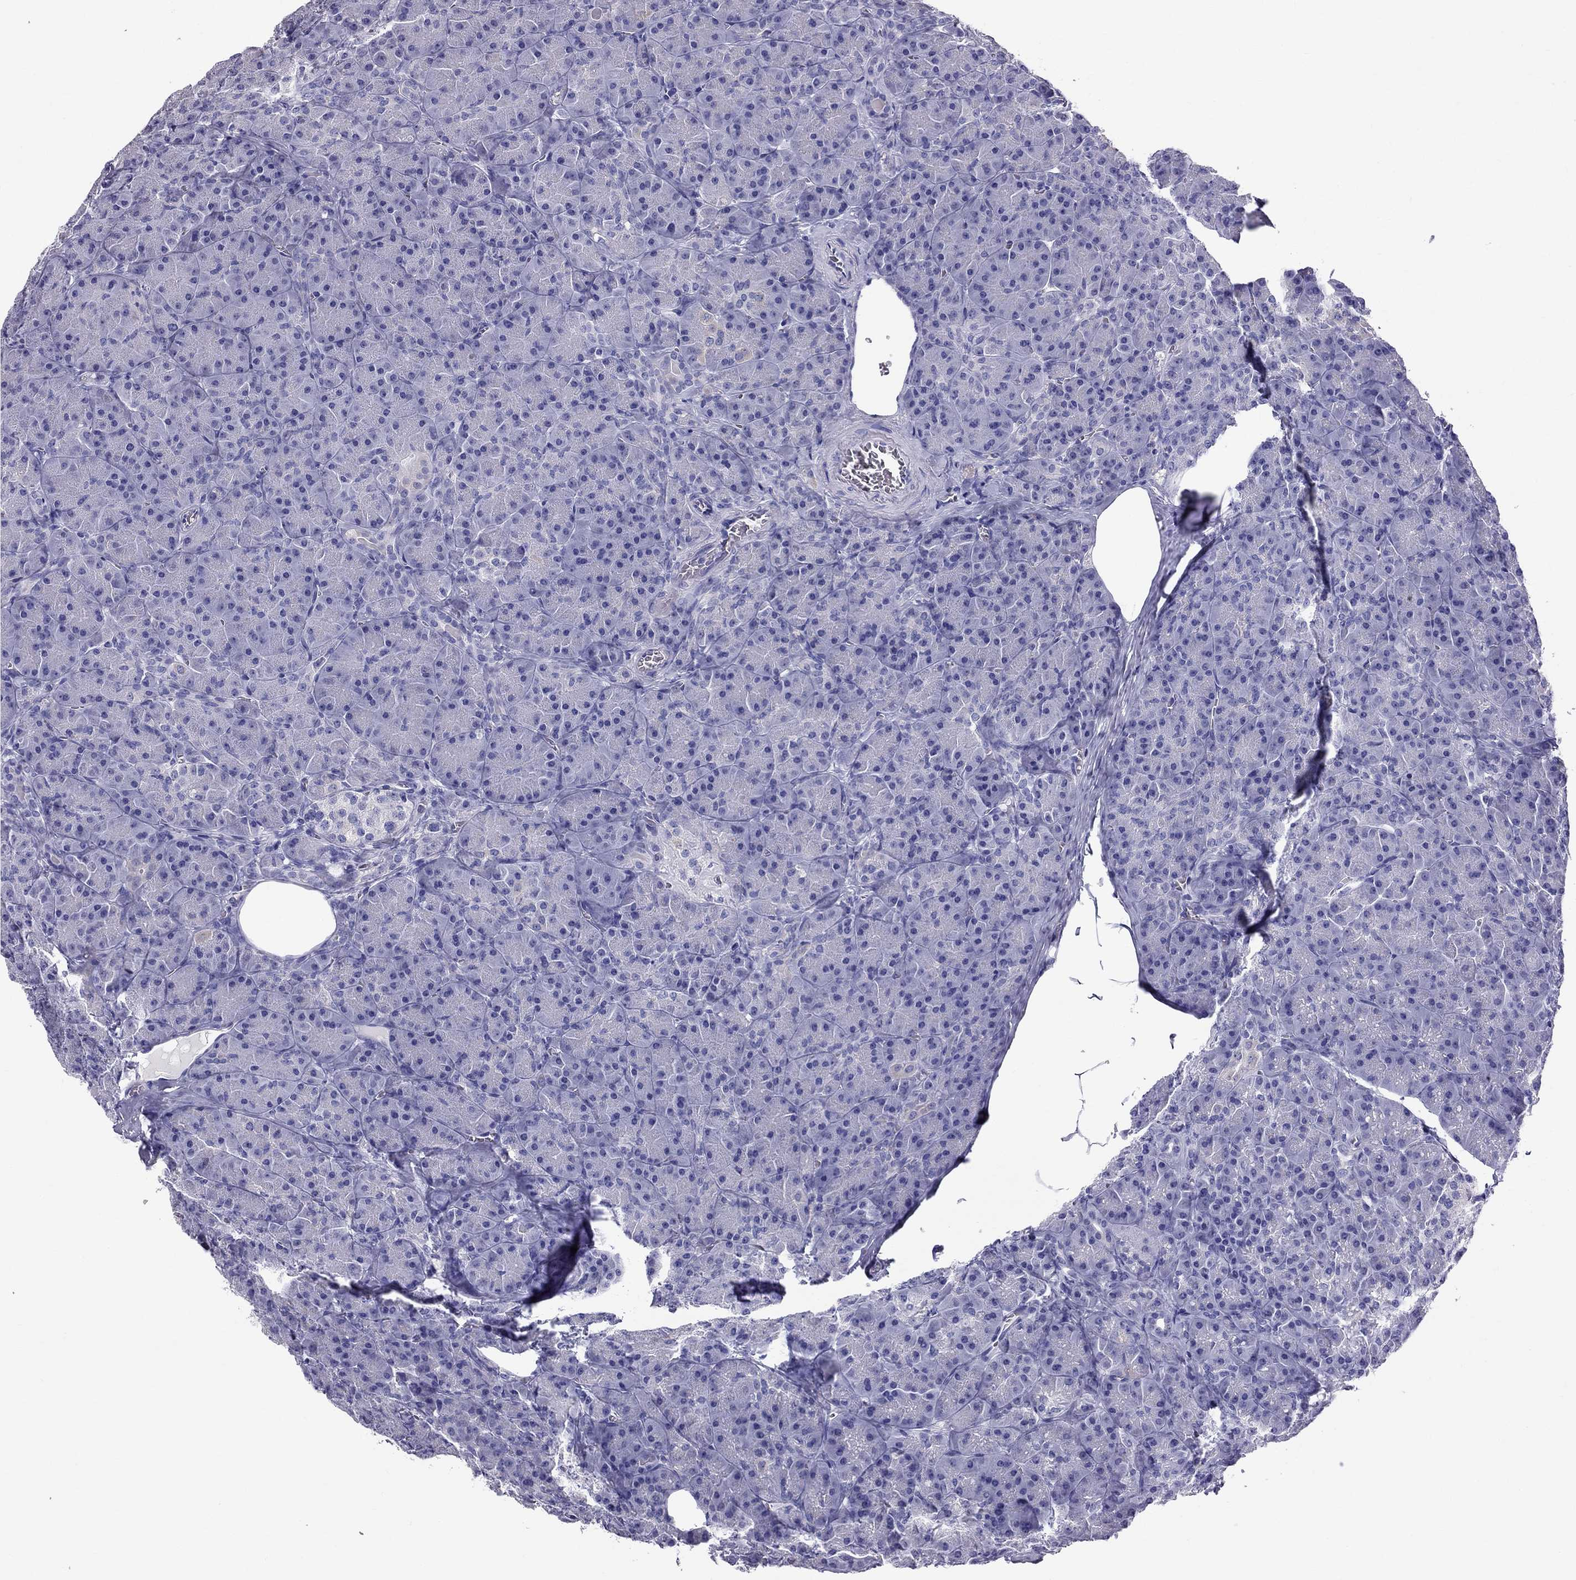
{"staining": {"intensity": "negative", "quantity": "none", "location": "none"}, "tissue": "pancreas", "cell_type": "Exocrine glandular cells", "image_type": "normal", "snomed": [{"axis": "morphology", "description": "Normal tissue, NOS"}, {"axis": "topography", "description": "Pancreas"}], "caption": "The immunohistochemistry image has no significant positivity in exocrine glandular cells of pancreas. (IHC, brightfield microscopy, high magnification).", "gene": "TTLL13", "patient": {"sex": "male", "age": 57}}